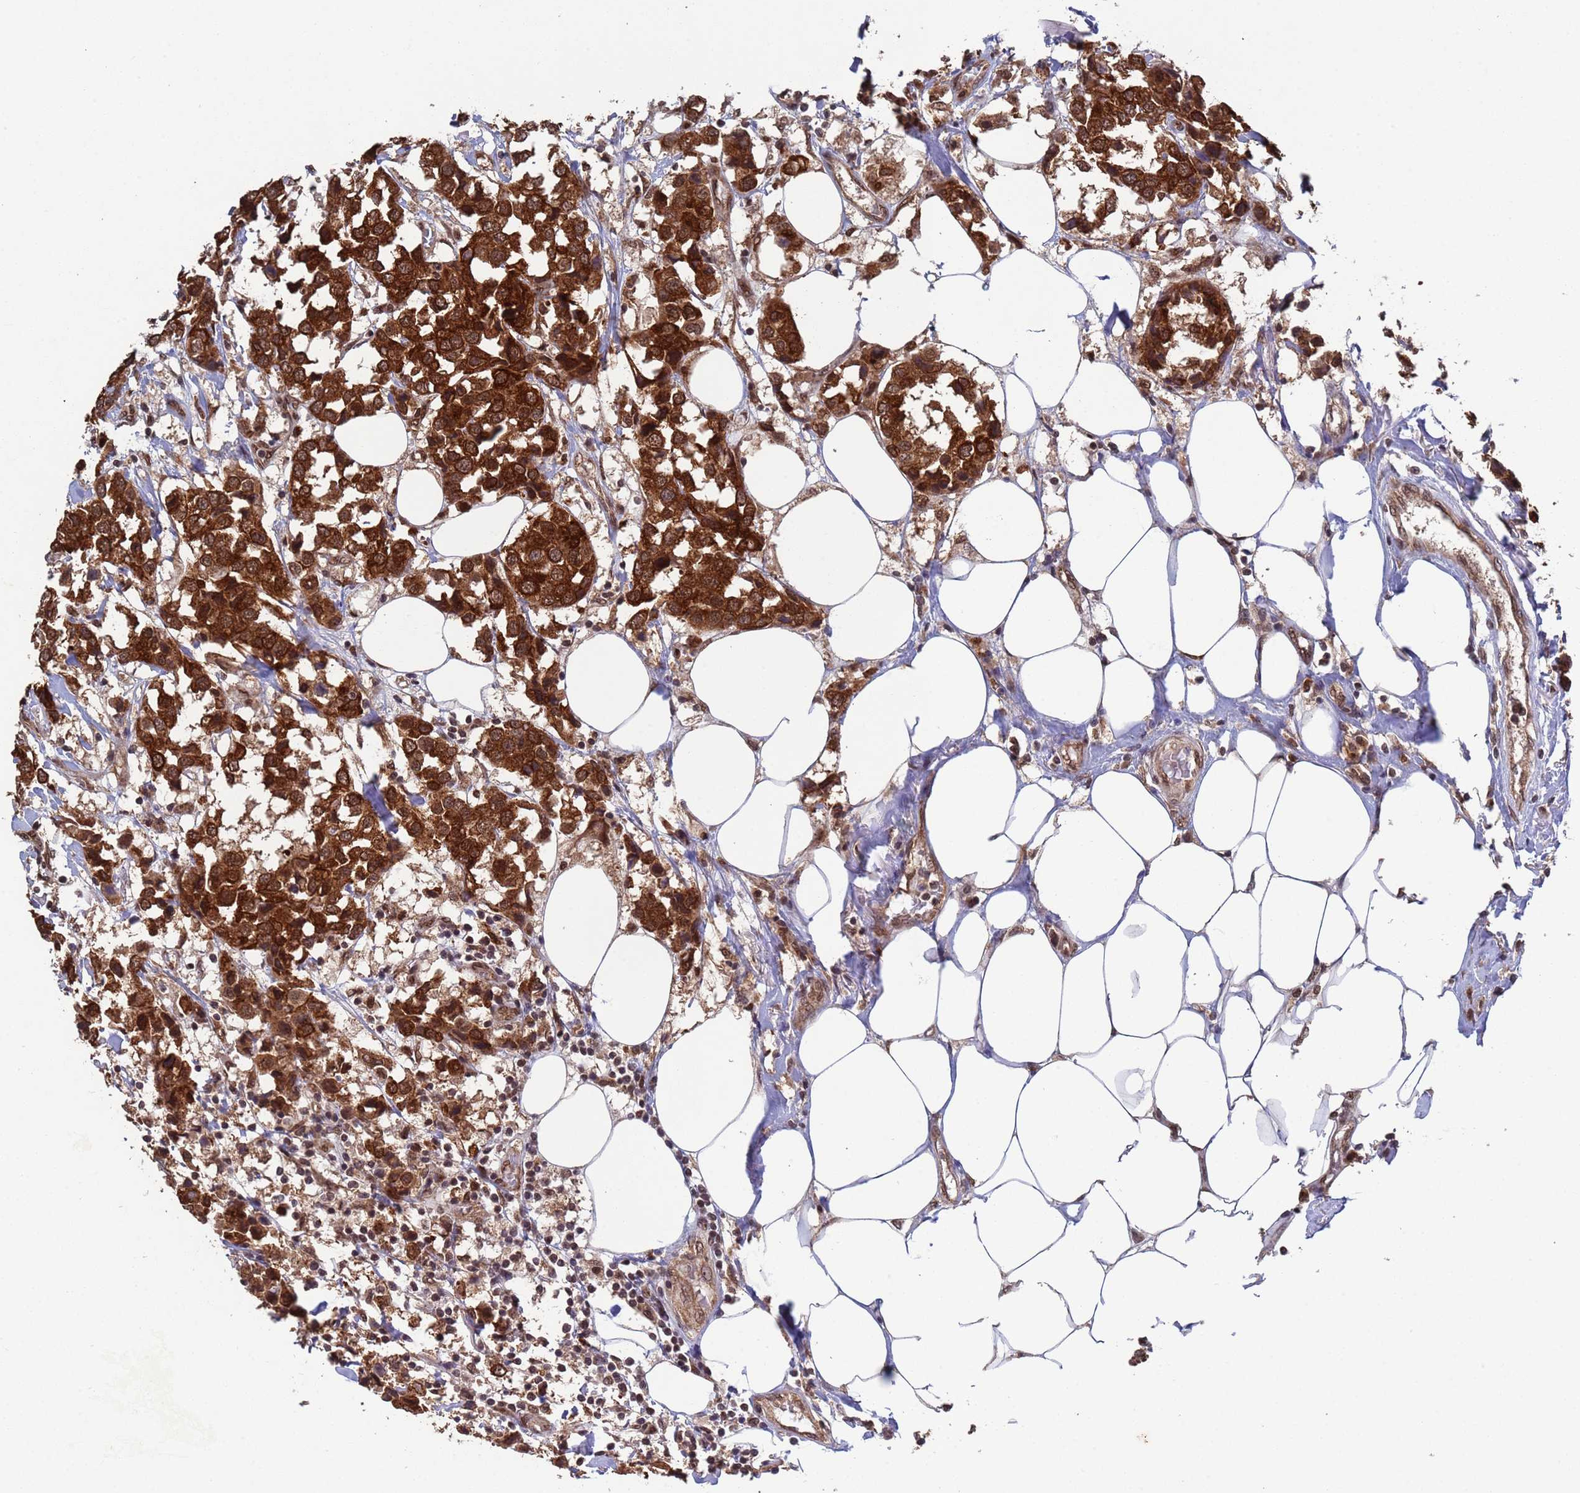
{"staining": {"intensity": "strong", "quantity": ">75%", "location": "cytoplasmic/membranous,nuclear"}, "tissue": "breast cancer", "cell_type": "Tumor cells", "image_type": "cancer", "snomed": [{"axis": "morphology", "description": "Duct carcinoma"}, {"axis": "topography", "description": "Breast"}], "caption": "This photomicrograph displays invasive ductal carcinoma (breast) stained with immunohistochemistry (IHC) to label a protein in brown. The cytoplasmic/membranous and nuclear of tumor cells show strong positivity for the protein. Nuclei are counter-stained blue.", "gene": "FUBP3", "patient": {"sex": "female", "age": 80}}